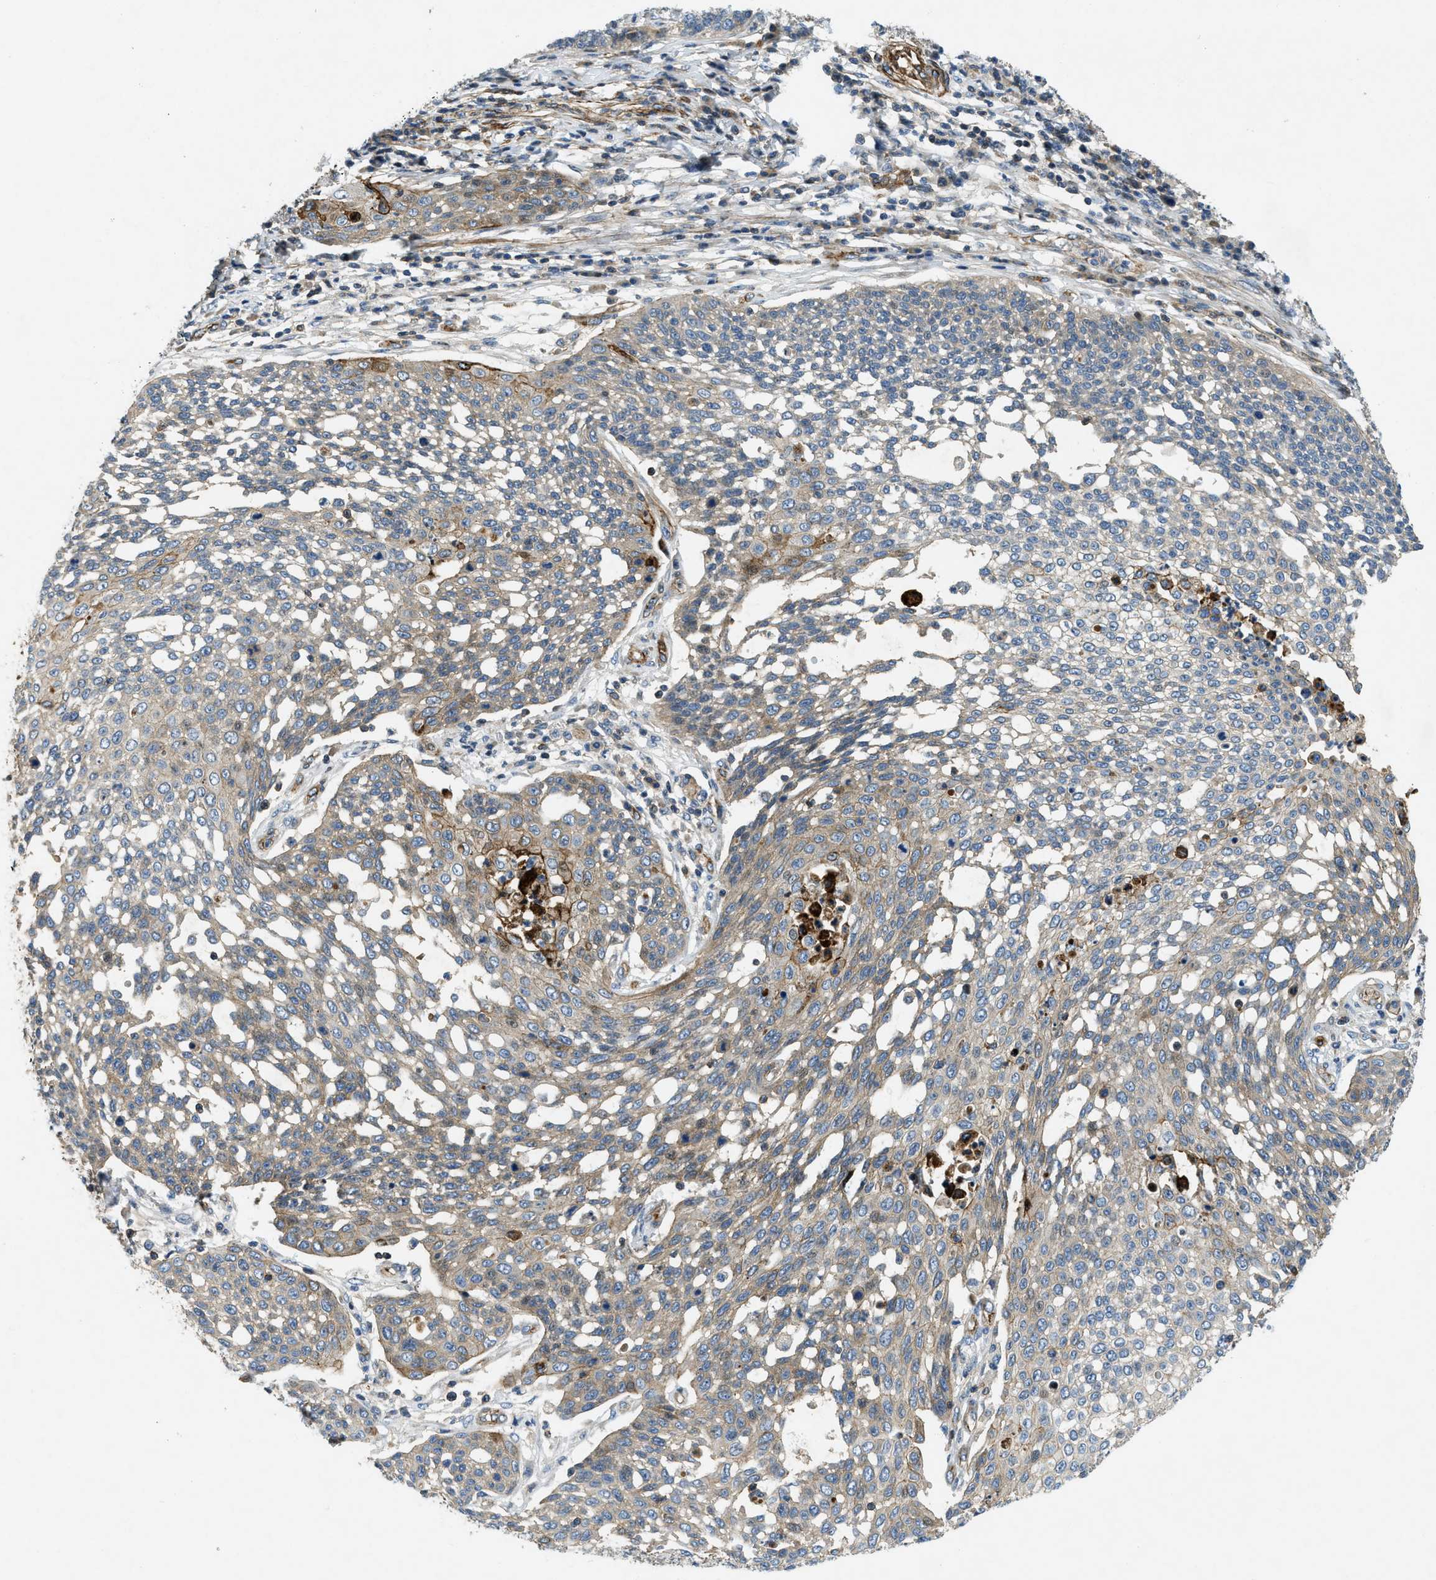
{"staining": {"intensity": "moderate", "quantity": "25%-75%", "location": "cytoplasmic/membranous"}, "tissue": "cervical cancer", "cell_type": "Tumor cells", "image_type": "cancer", "snomed": [{"axis": "morphology", "description": "Squamous cell carcinoma, NOS"}, {"axis": "topography", "description": "Cervix"}], "caption": "Tumor cells demonstrate medium levels of moderate cytoplasmic/membranous staining in about 25%-75% of cells in human cervical cancer (squamous cell carcinoma). Nuclei are stained in blue.", "gene": "NYNRIN", "patient": {"sex": "female", "age": 34}}